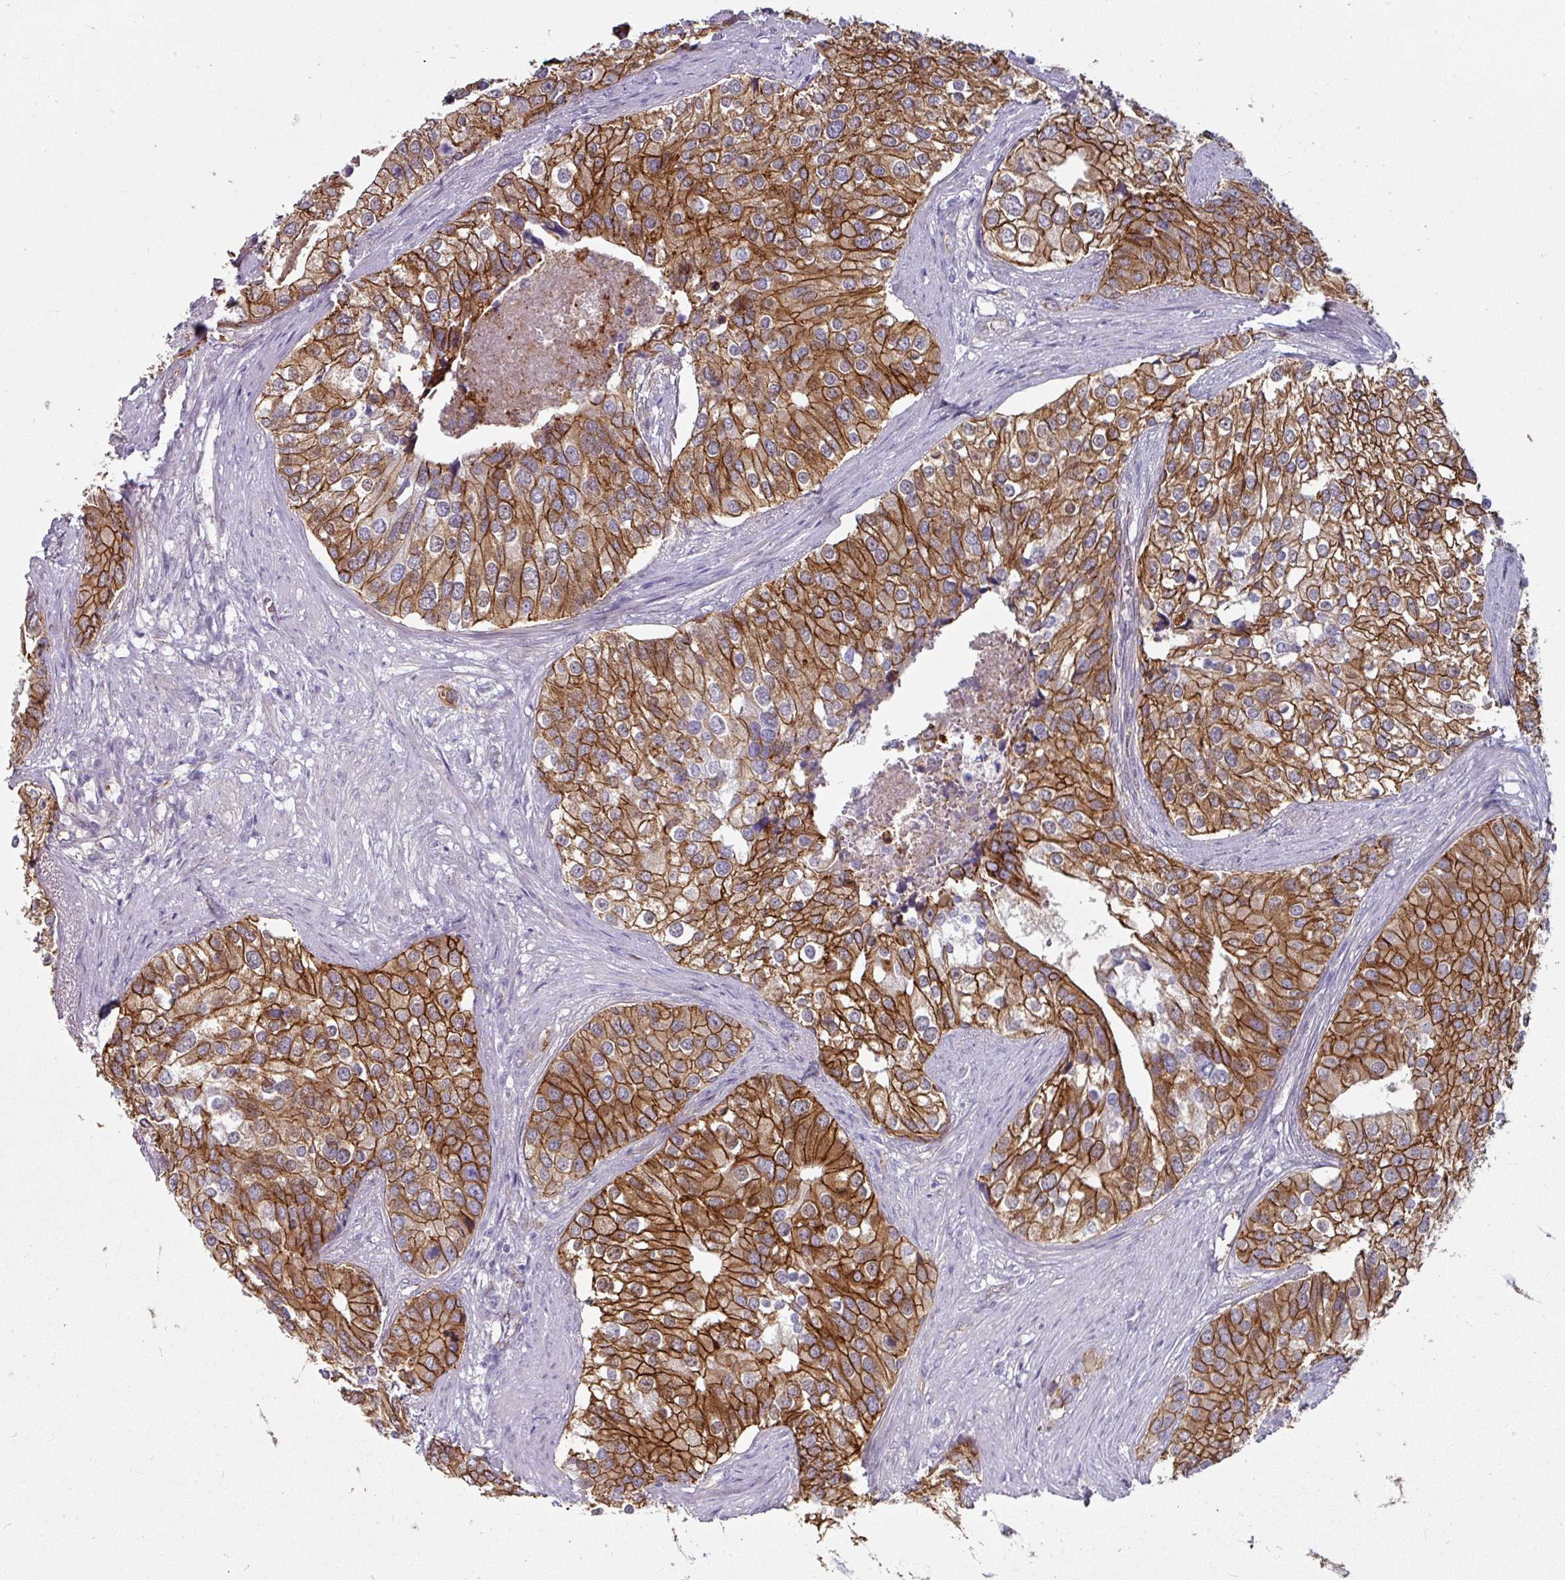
{"staining": {"intensity": "strong", "quantity": ">75%", "location": "cytoplasmic/membranous"}, "tissue": "prostate cancer", "cell_type": "Tumor cells", "image_type": "cancer", "snomed": [{"axis": "morphology", "description": "Adenocarcinoma, High grade"}, {"axis": "topography", "description": "Prostate"}], "caption": "Strong cytoplasmic/membranous protein staining is identified in approximately >75% of tumor cells in high-grade adenocarcinoma (prostate). Using DAB (brown) and hematoxylin (blue) stains, captured at high magnification using brightfield microscopy.", "gene": "JUP", "patient": {"sex": "male", "age": 62}}